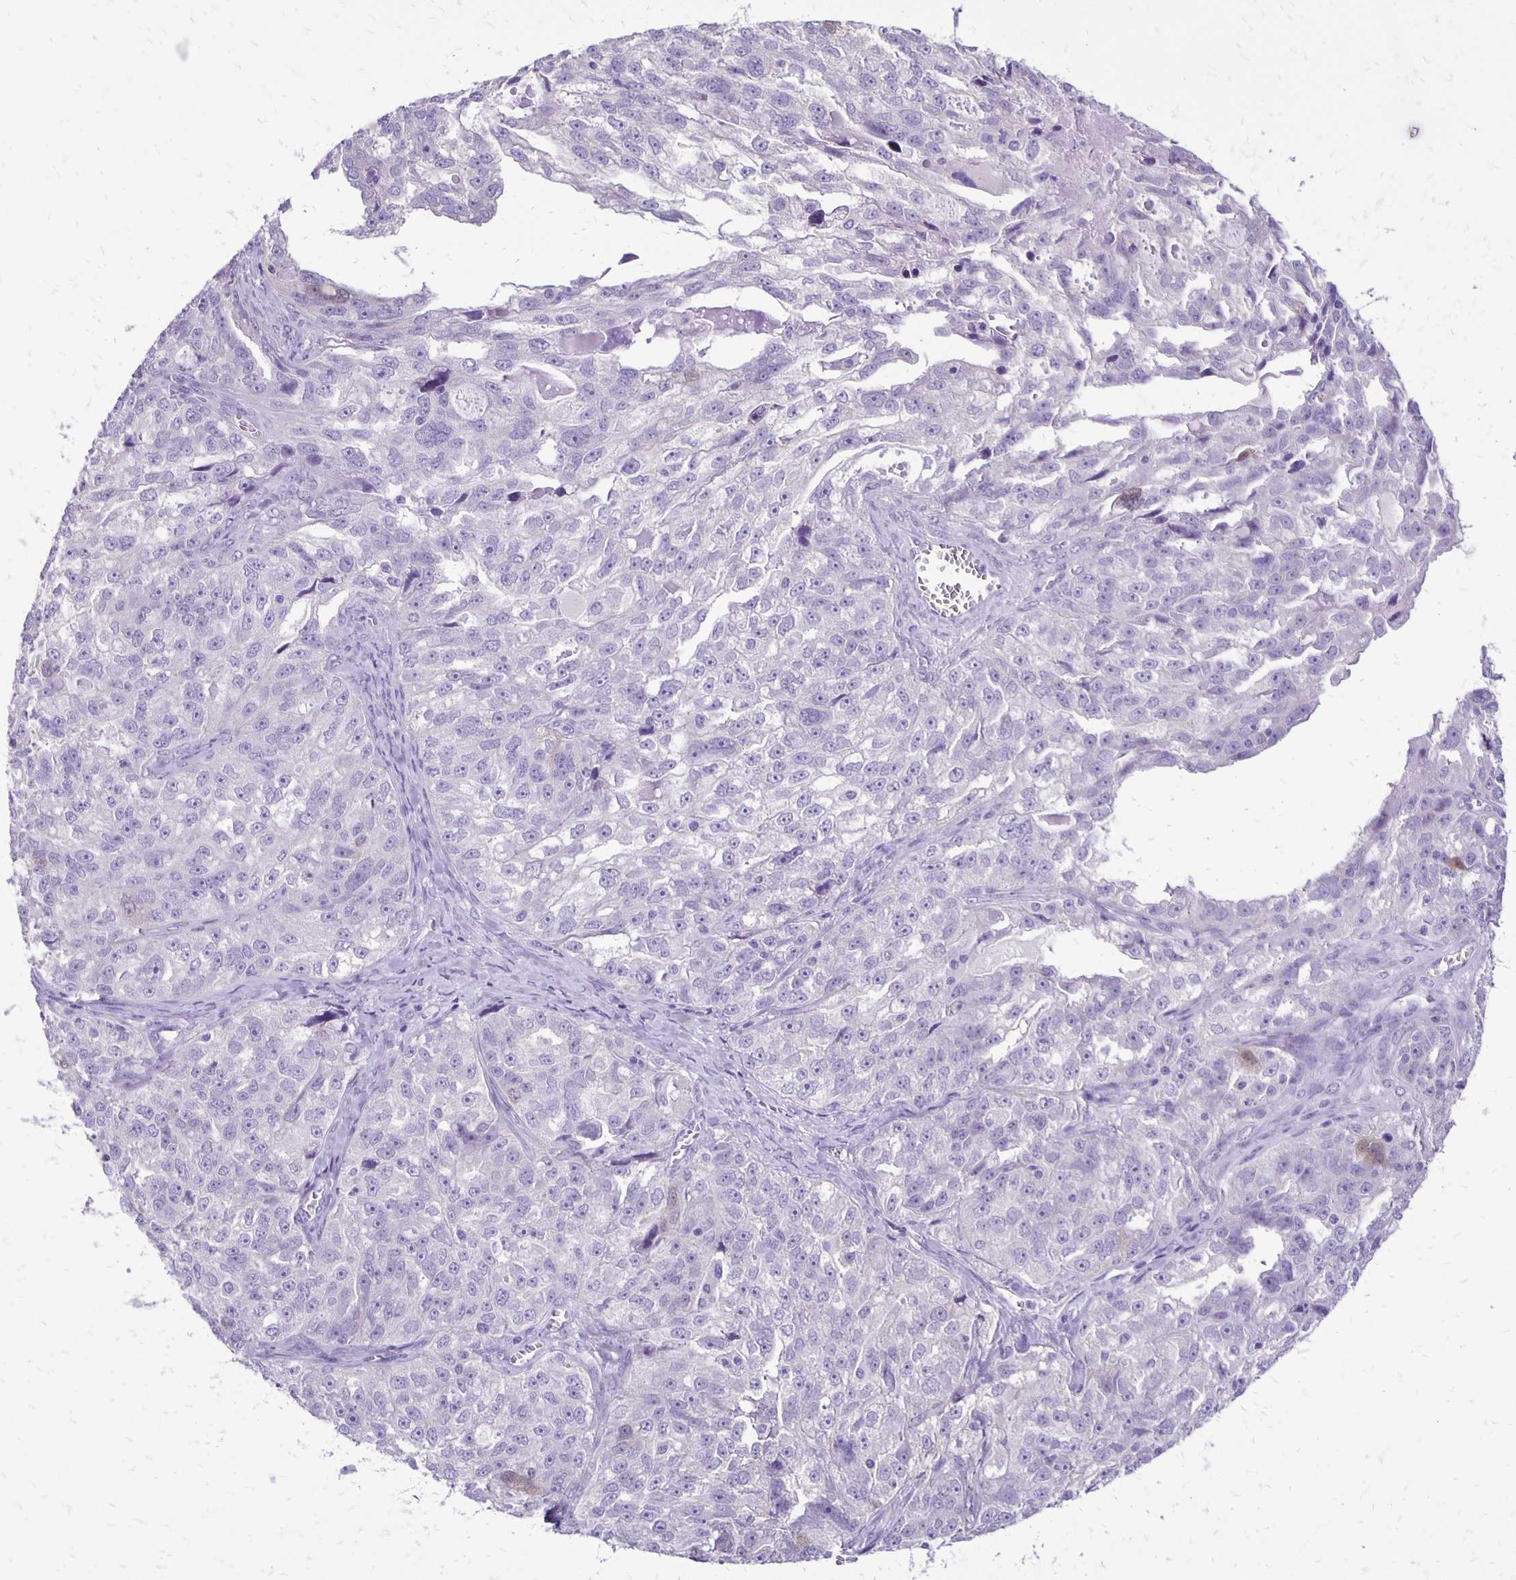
{"staining": {"intensity": "negative", "quantity": "none", "location": "none"}, "tissue": "ovarian cancer", "cell_type": "Tumor cells", "image_type": "cancer", "snomed": [{"axis": "morphology", "description": "Cystadenocarcinoma, serous, NOS"}, {"axis": "topography", "description": "Ovary"}], "caption": "This is a micrograph of immunohistochemistry (IHC) staining of serous cystadenocarcinoma (ovarian), which shows no expression in tumor cells.", "gene": "ANKRD45", "patient": {"sex": "female", "age": 51}}